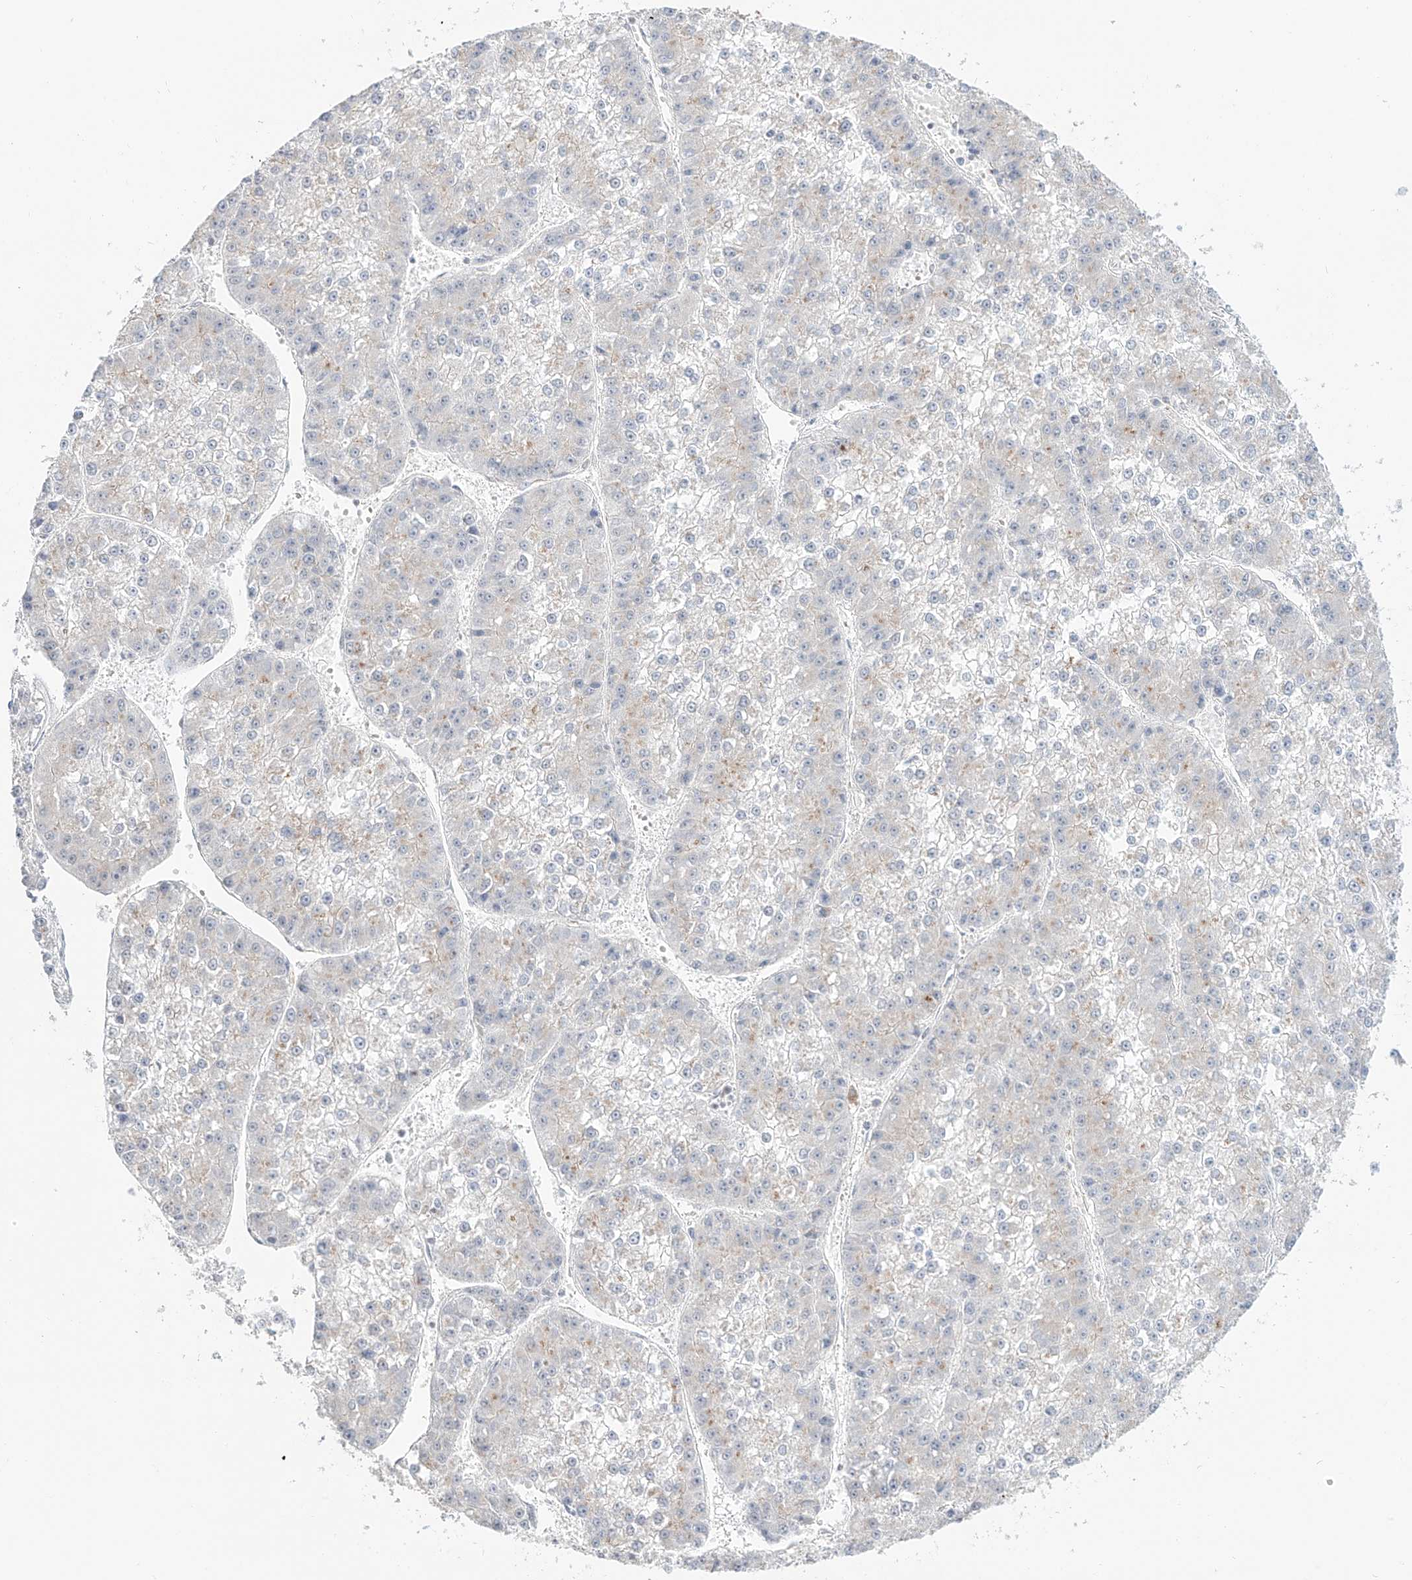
{"staining": {"intensity": "negative", "quantity": "none", "location": "none"}, "tissue": "liver cancer", "cell_type": "Tumor cells", "image_type": "cancer", "snomed": [{"axis": "morphology", "description": "Carcinoma, Hepatocellular, NOS"}, {"axis": "topography", "description": "Liver"}], "caption": "Immunohistochemical staining of liver hepatocellular carcinoma shows no significant positivity in tumor cells.", "gene": "BSDC1", "patient": {"sex": "female", "age": 73}}